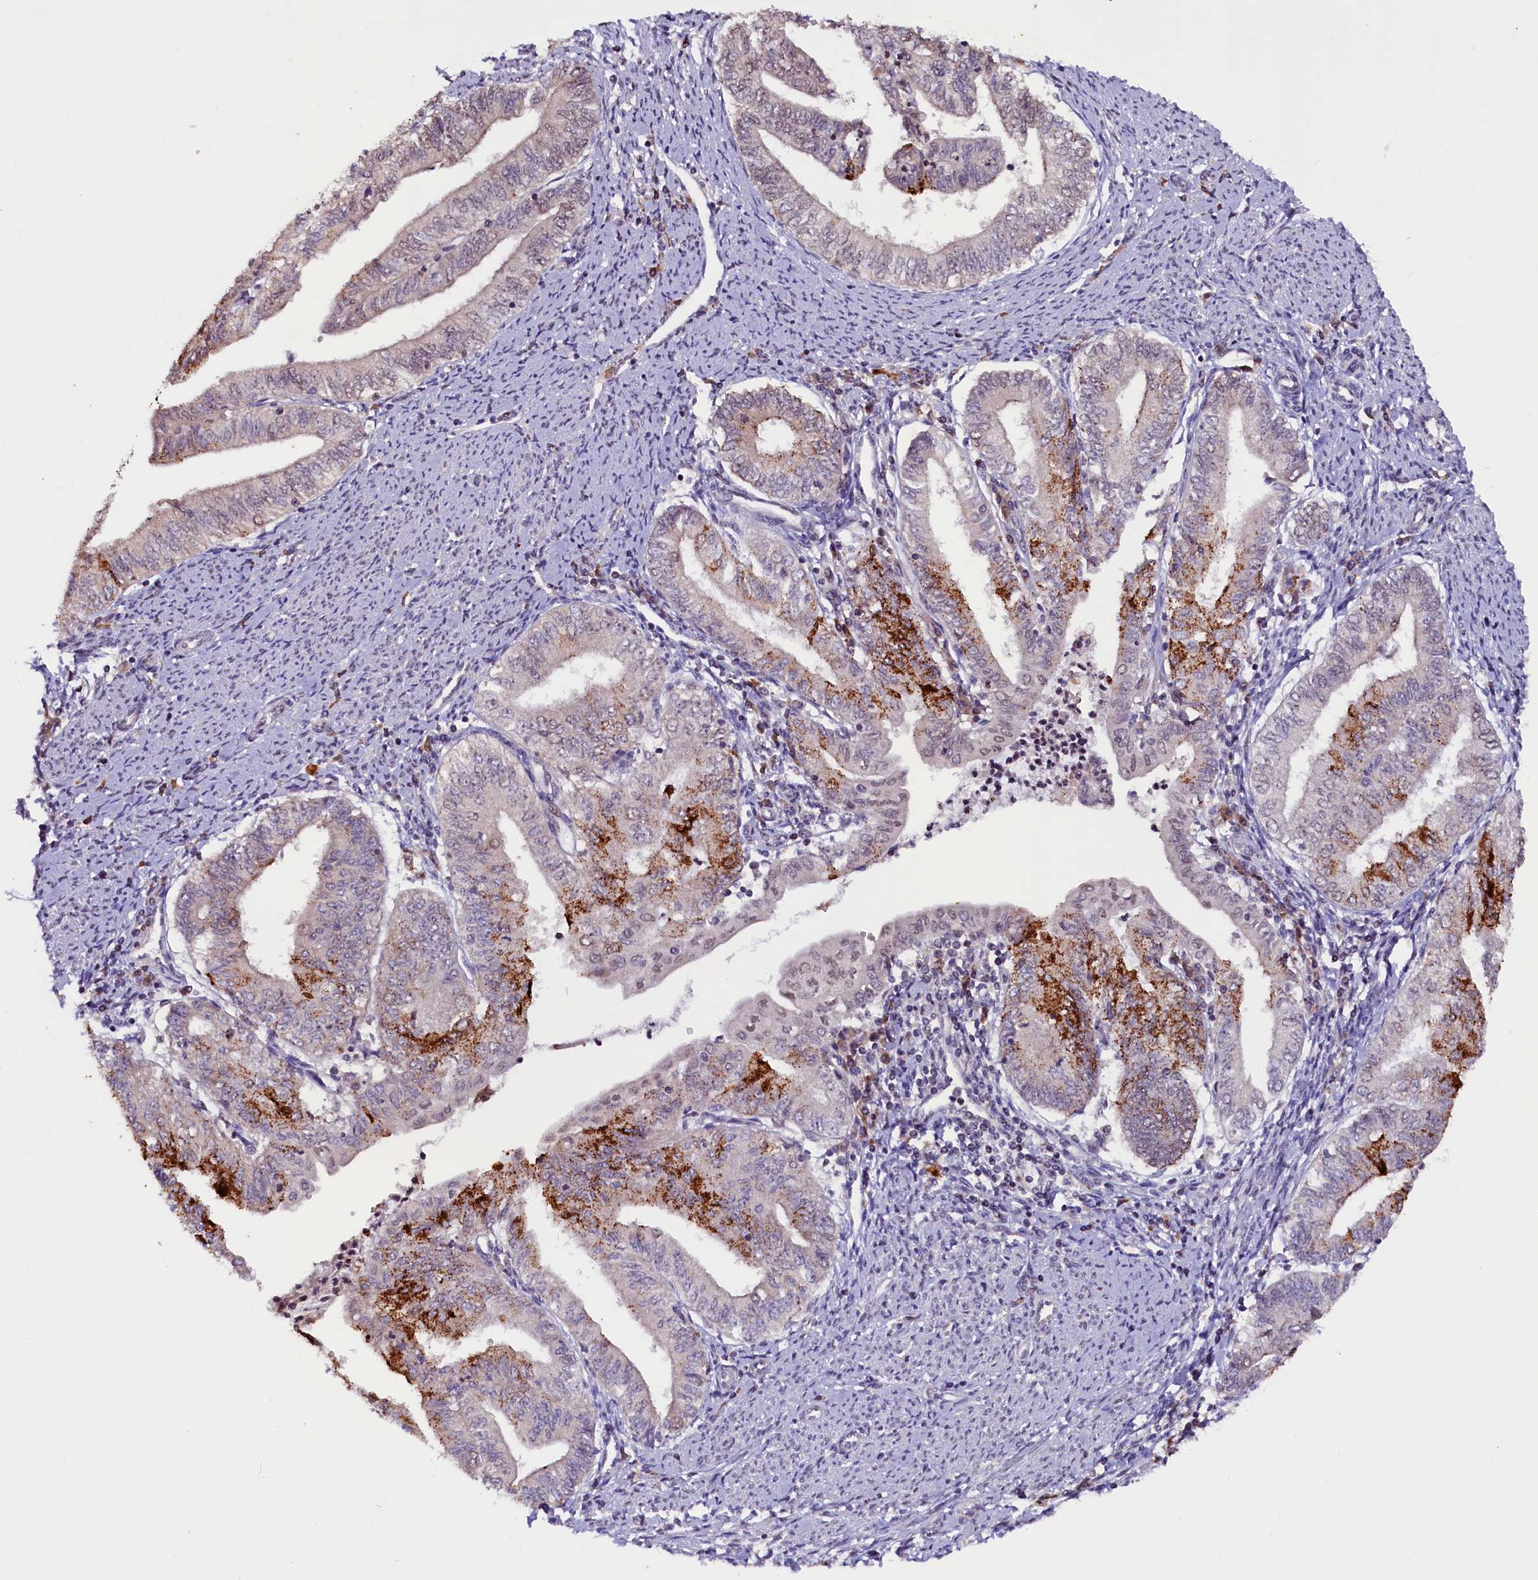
{"staining": {"intensity": "strong", "quantity": "<25%", "location": "cytoplasmic/membranous"}, "tissue": "endometrial cancer", "cell_type": "Tumor cells", "image_type": "cancer", "snomed": [{"axis": "morphology", "description": "Adenocarcinoma, NOS"}, {"axis": "topography", "description": "Endometrium"}], "caption": "Strong cytoplasmic/membranous expression for a protein is identified in approximately <25% of tumor cells of endometrial cancer (adenocarcinoma) using immunohistochemistry.", "gene": "RNMT", "patient": {"sex": "female", "age": 66}}